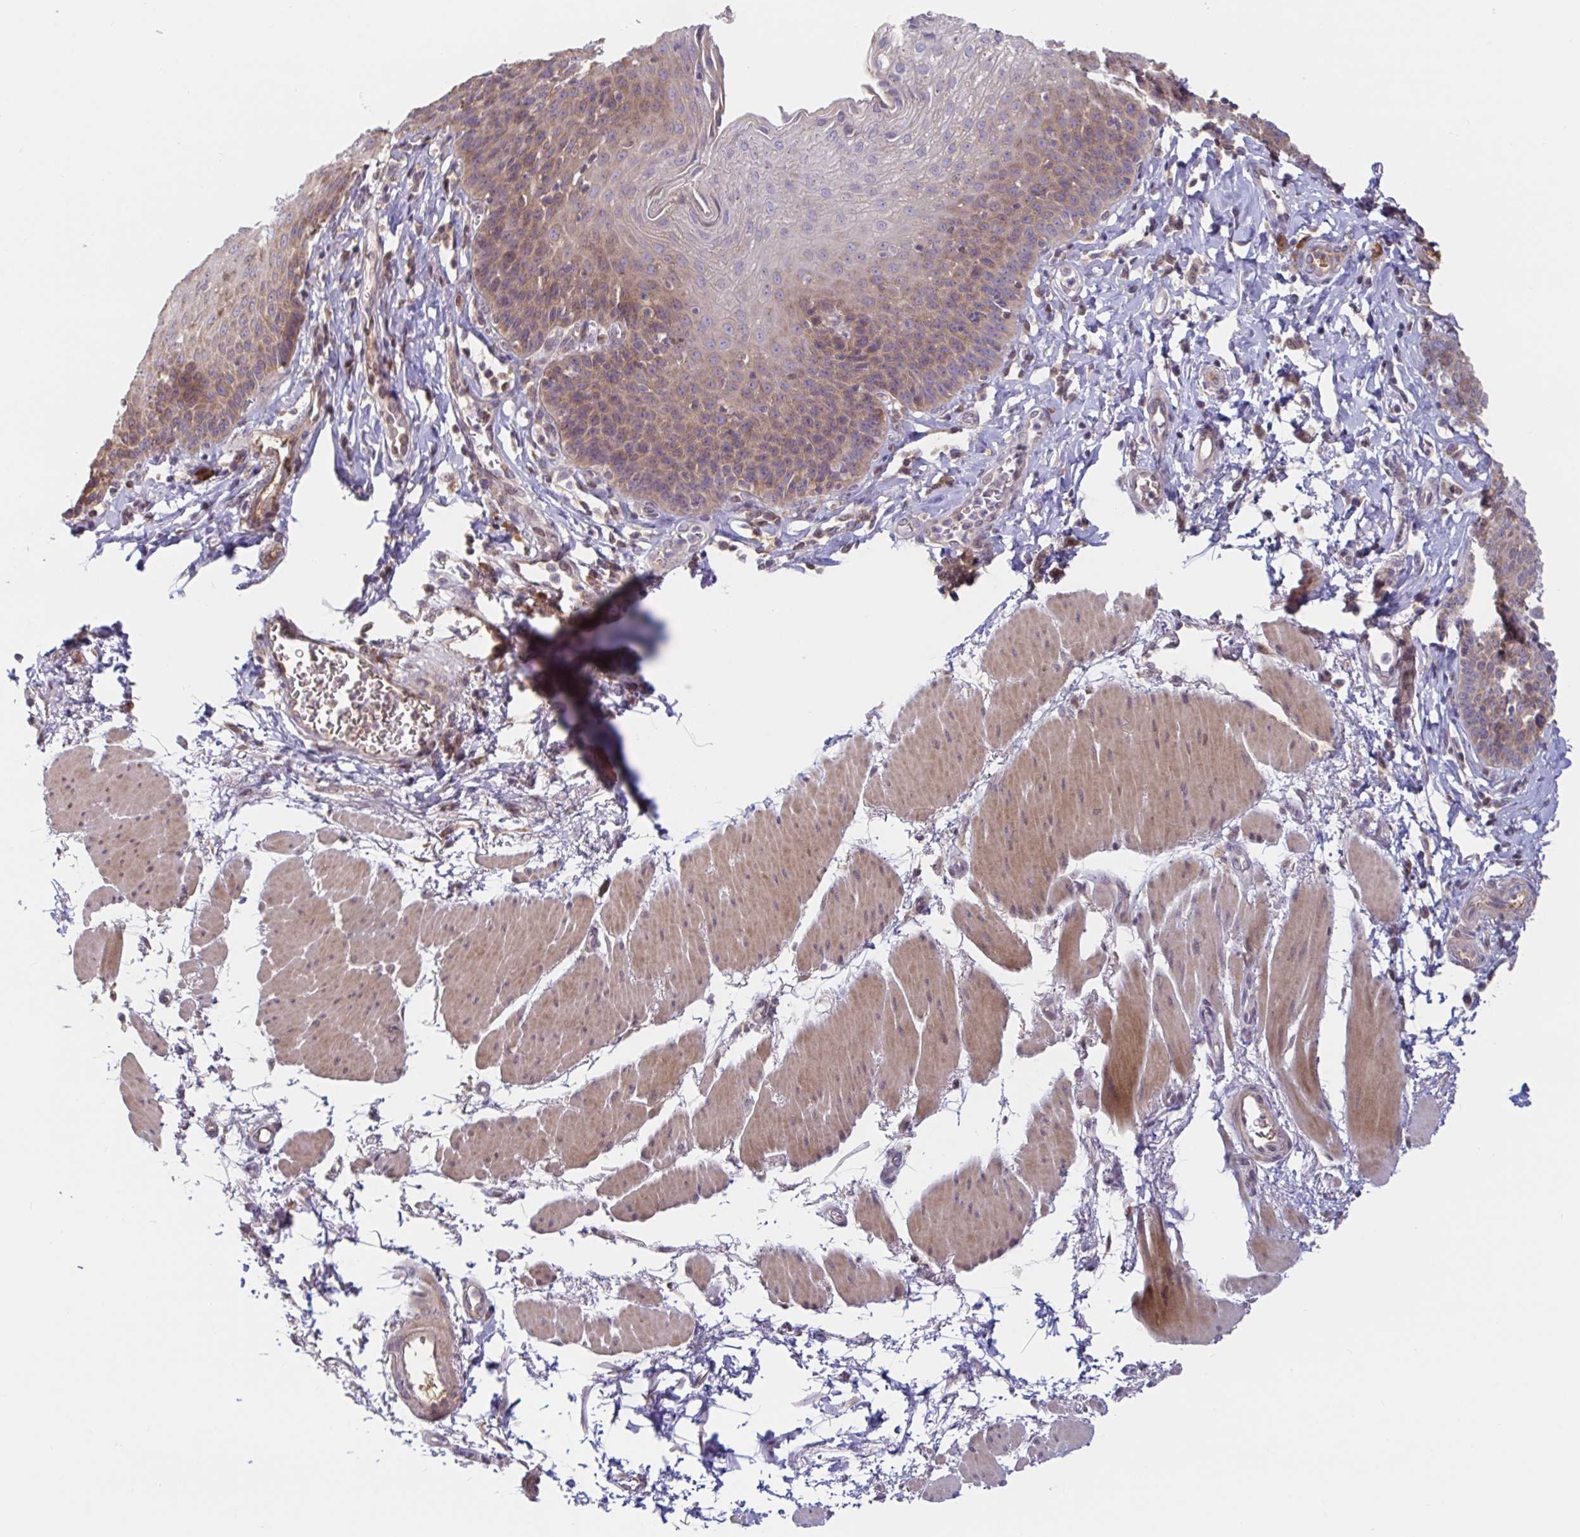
{"staining": {"intensity": "moderate", "quantity": "25%-75%", "location": "cytoplasmic/membranous"}, "tissue": "esophagus", "cell_type": "Squamous epithelial cells", "image_type": "normal", "snomed": [{"axis": "morphology", "description": "Normal tissue, NOS"}, {"axis": "topography", "description": "Esophagus"}], "caption": "Protein analysis of unremarkable esophagus reveals moderate cytoplasmic/membranous expression in approximately 25%-75% of squamous epithelial cells. Immunohistochemistry (ihc) stains the protein in brown and the nuclei are stained blue.", "gene": "LARP1", "patient": {"sex": "female", "age": 81}}